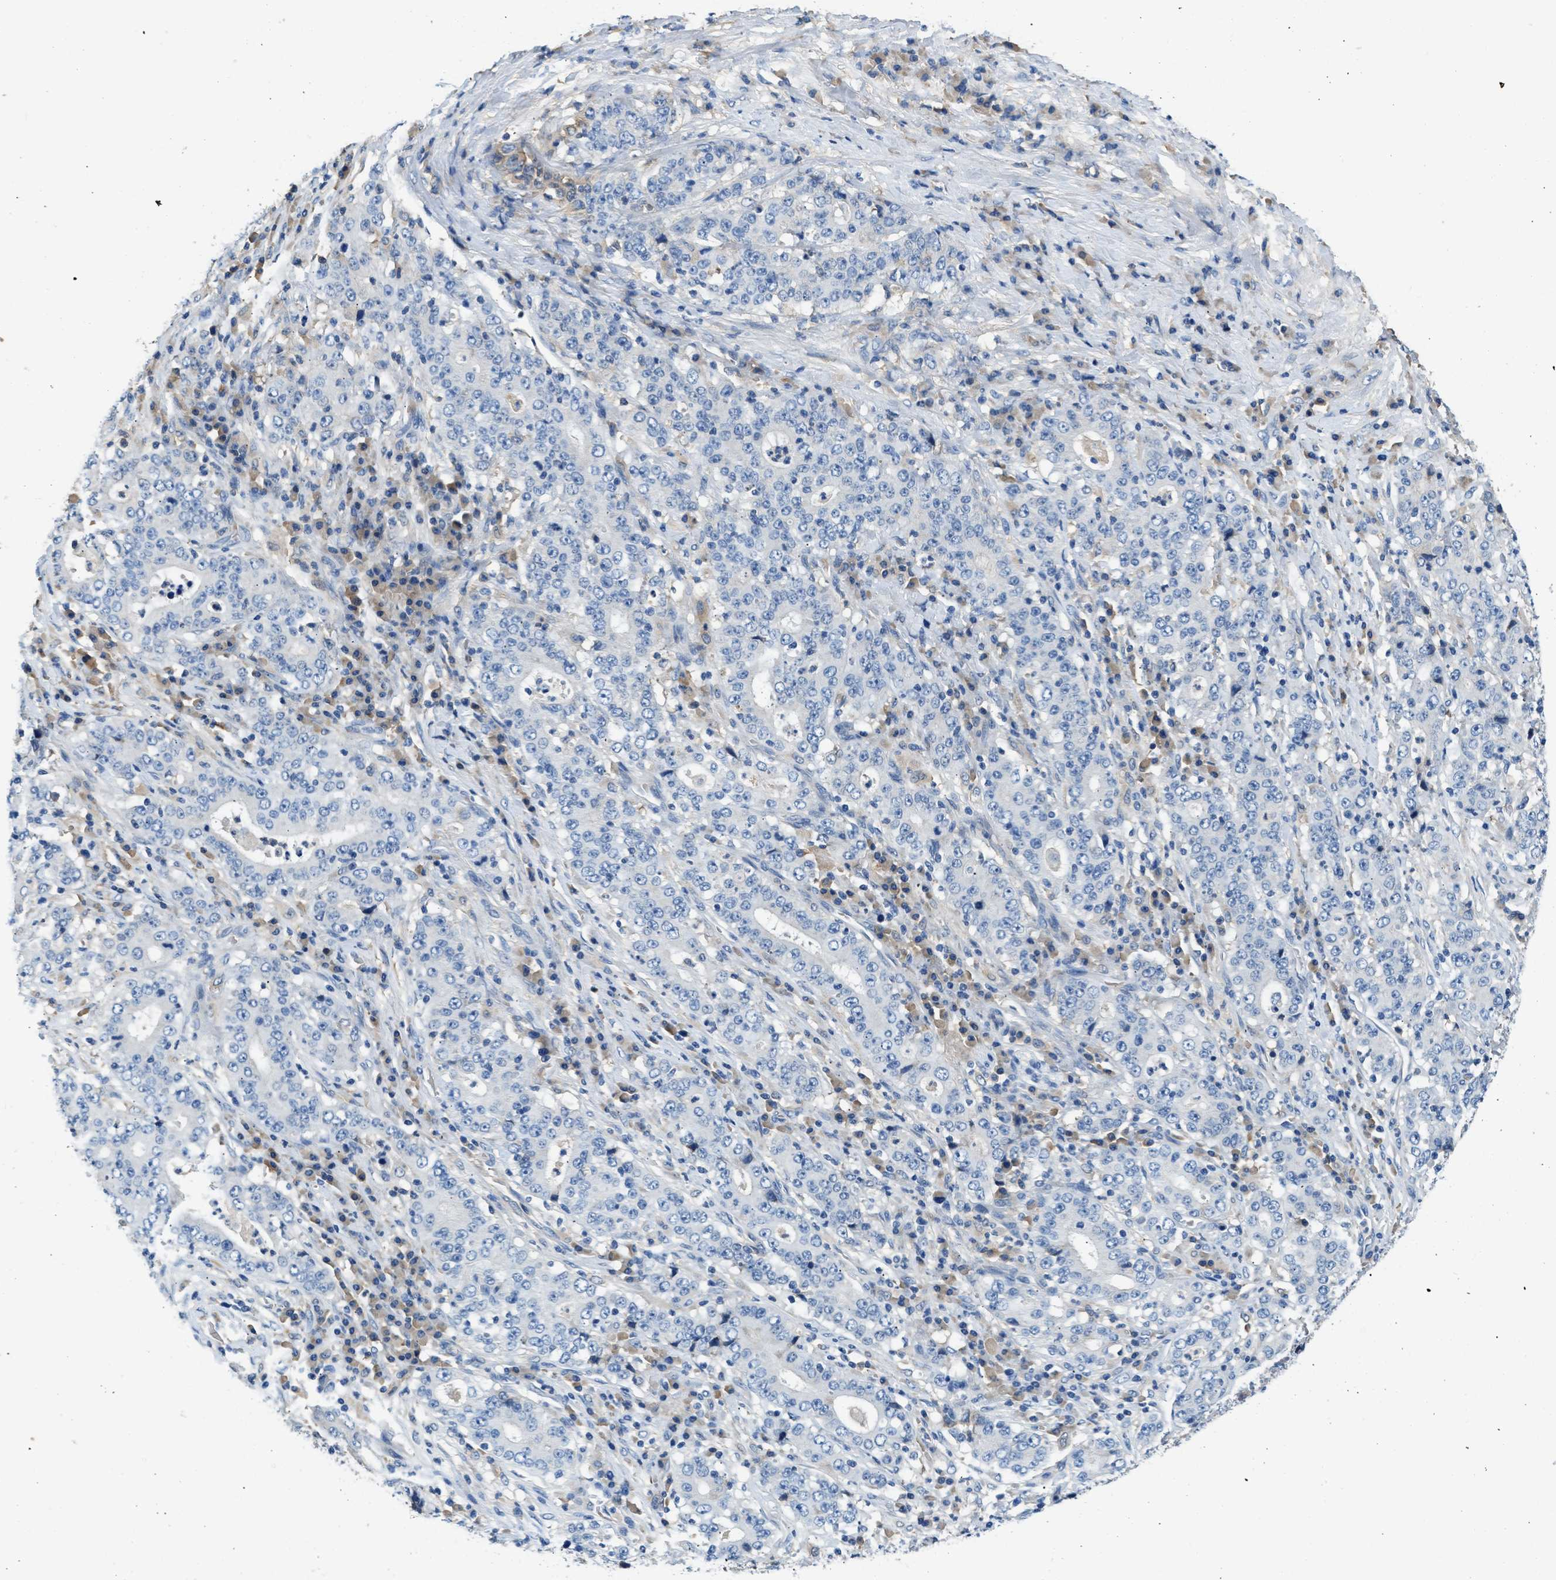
{"staining": {"intensity": "negative", "quantity": "none", "location": "none"}, "tissue": "stomach cancer", "cell_type": "Tumor cells", "image_type": "cancer", "snomed": [{"axis": "morphology", "description": "Normal tissue, NOS"}, {"axis": "morphology", "description": "Adenocarcinoma, NOS"}, {"axis": "topography", "description": "Stomach, upper"}, {"axis": "topography", "description": "Stomach"}], "caption": "IHC photomicrograph of human stomach cancer (adenocarcinoma) stained for a protein (brown), which exhibits no positivity in tumor cells.", "gene": "RWDD2B", "patient": {"sex": "male", "age": 59}}